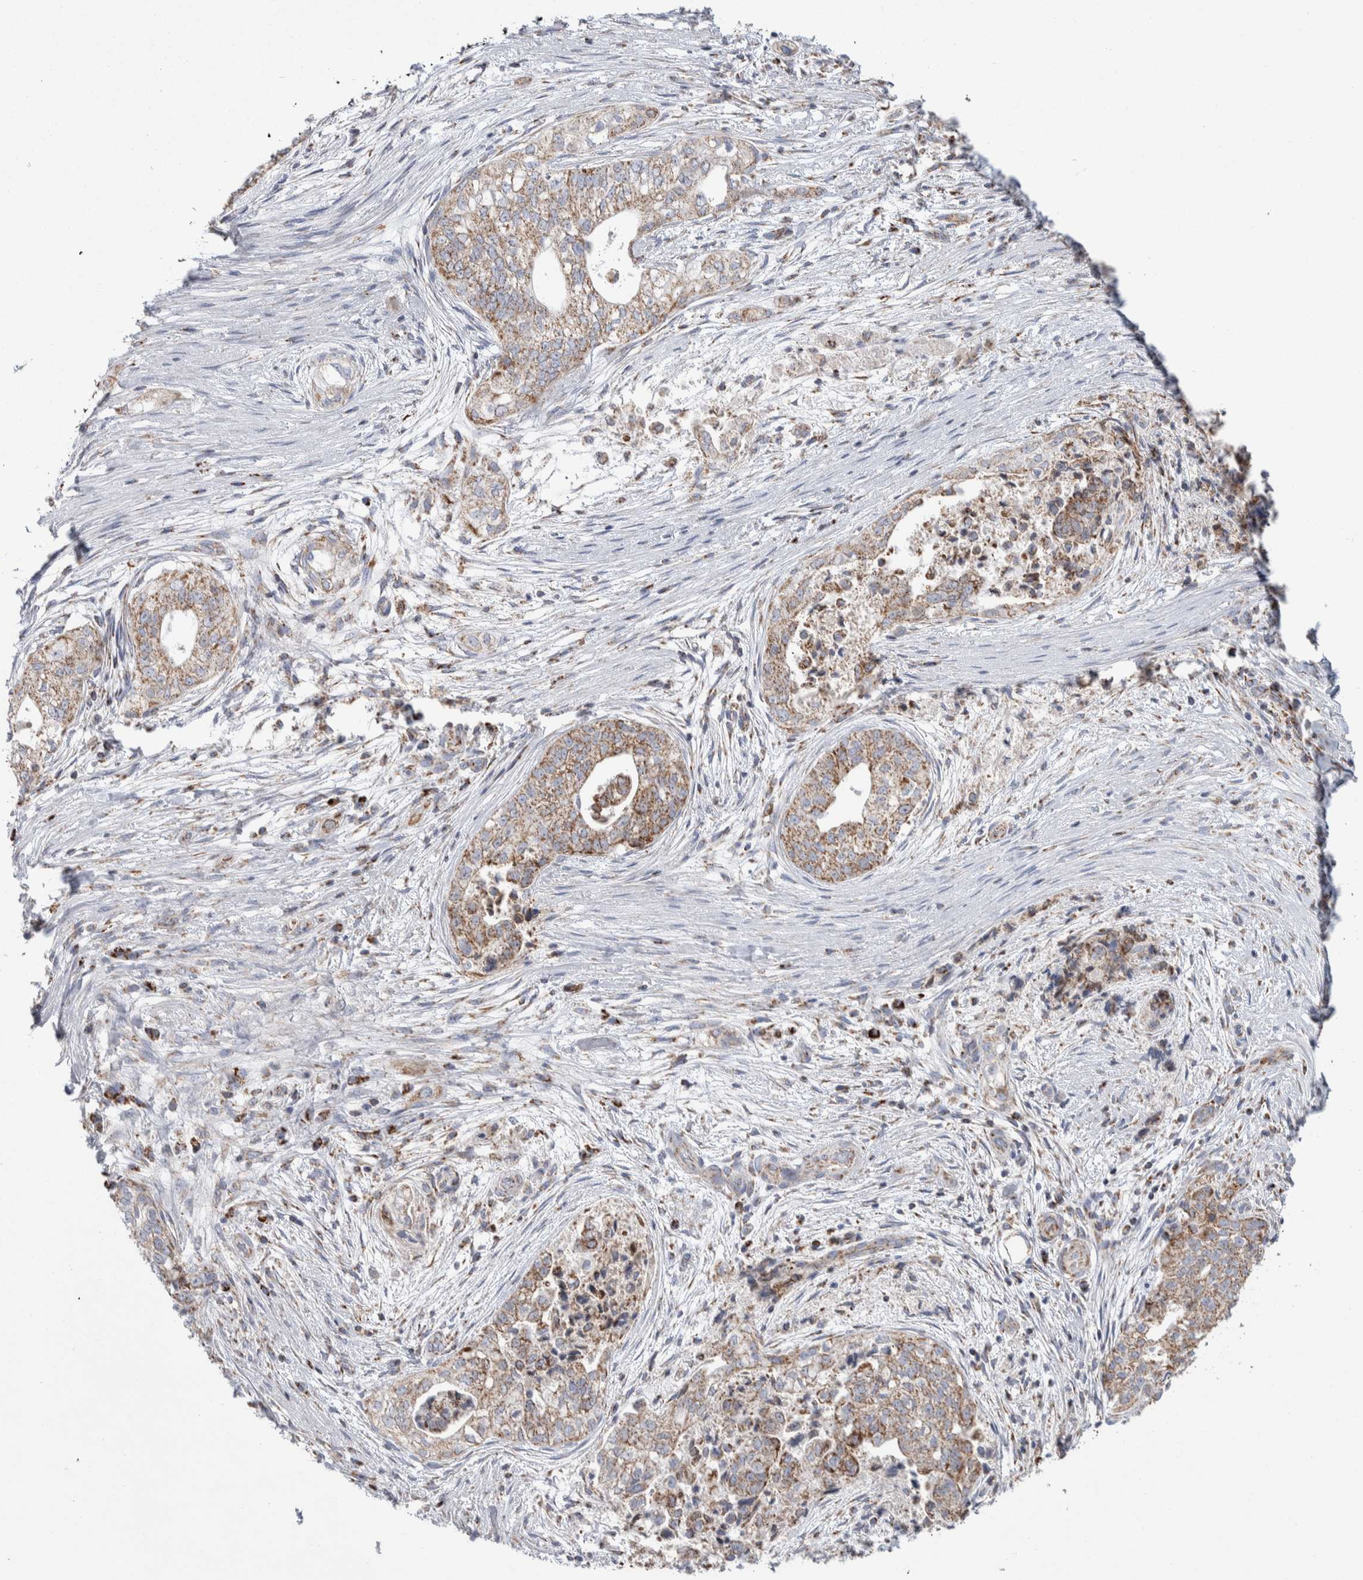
{"staining": {"intensity": "weak", "quantity": ">75%", "location": "cytoplasmic/membranous"}, "tissue": "pancreatic cancer", "cell_type": "Tumor cells", "image_type": "cancer", "snomed": [{"axis": "morphology", "description": "Adenocarcinoma, NOS"}, {"axis": "topography", "description": "Pancreas"}], "caption": "Pancreatic cancer (adenocarcinoma) was stained to show a protein in brown. There is low levels of weak cytoplasmic/membranous expression in about >75% of tumor cells.", "gene": "ETFA", "patient": {"sex": "male", "age": 72}}